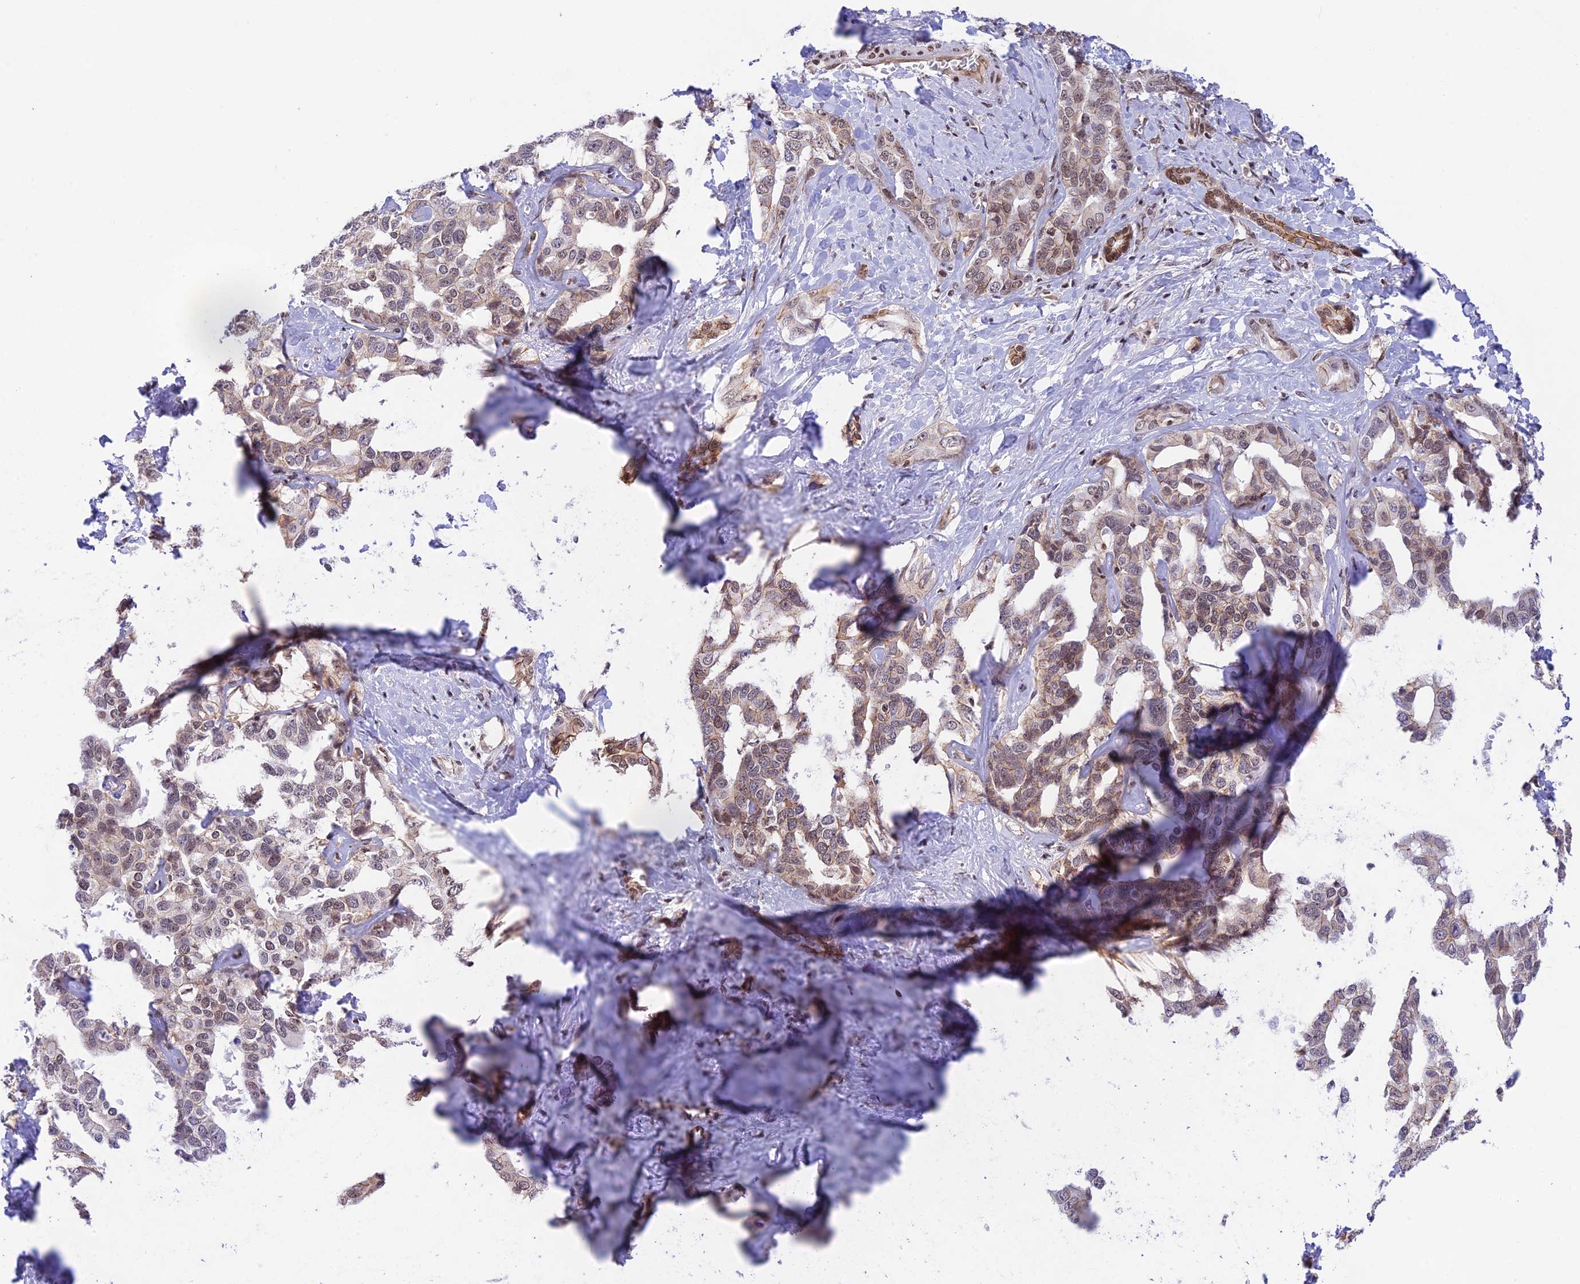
{"staining": {"intensity": "weak", "quantity": "<25%", "location": "cytoplasmic/membranous"}, "tissue": "liver cancer", "cell_type": "Tumor cells", "image_type": "cancer", "snomed": [{"axis": "morphology", "description": "Cholangiocarcinoma"}, {"axis": "topography", "description": "Liver"}], "caption": "This image is of liver cancer stained with immunohistochemistry (IHC) to label a protein in brown with the nuclei are counter-stained blue. There is no expression in tumor cells.", "gene": "THAP11", "patient": {"sex": "male", "age": 59}}